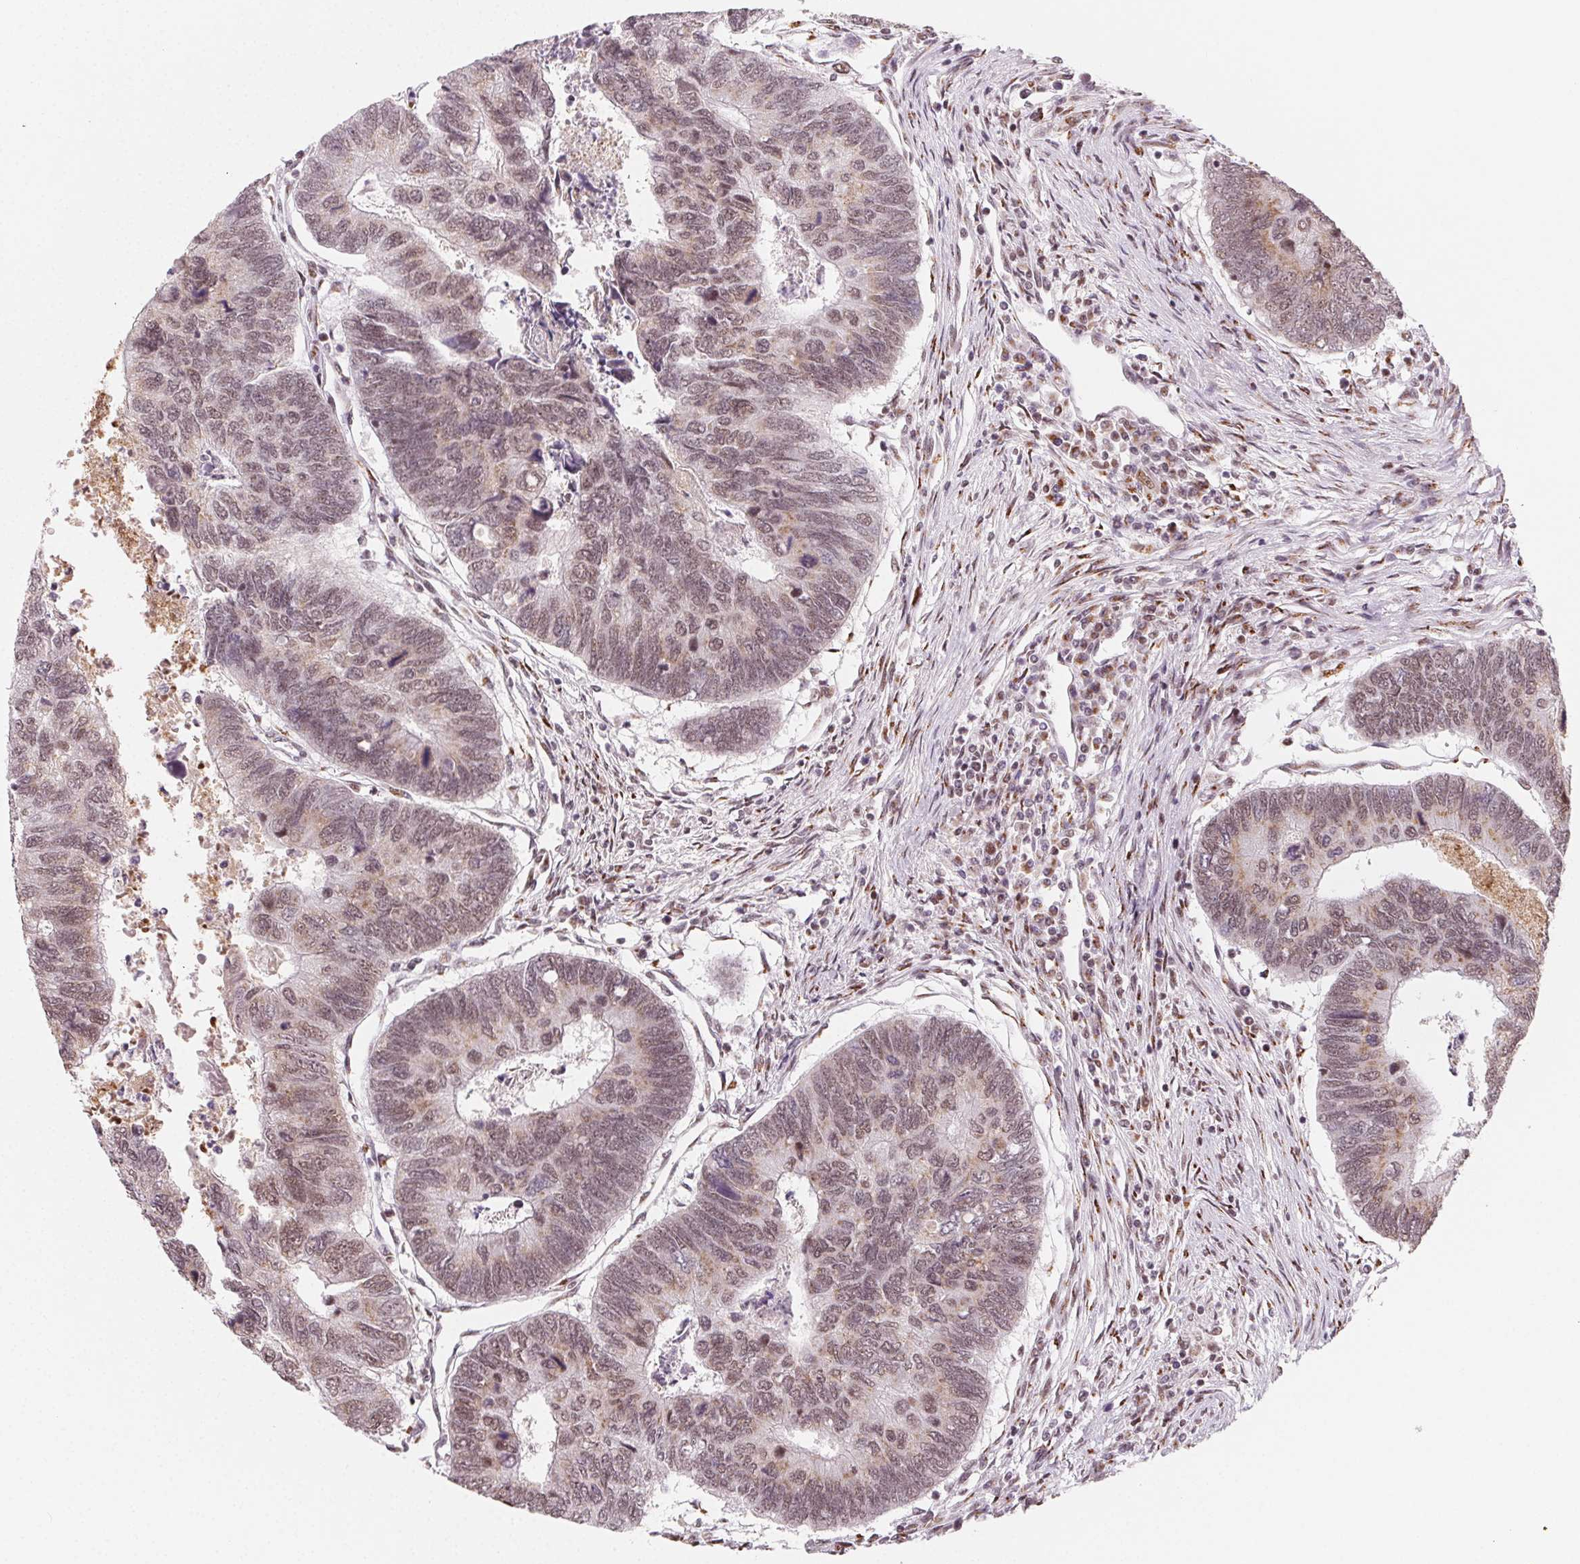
{"staining": {"intensity": "weak", "quantity": ">75%", "location": "cytoplasmic/membranous,nuclear"}, "tissue": "colorectal cancer", "cell_type": "Tumor cells", "image_type": "cancer", "snomed": [{"axis": "morphology", "description": "Adenocarcinoma, NOS"}, {"axis": "topography", "description": "Colon"}], "caption": "There is low levels of weak cytoplasmic/membranous and nuclear positivity in tumor cells of colorectal cancer, as demonstrated by immunohistochemical staining (brown color).", "gene": "TOPORS", "patient": {"sex": "female", "age": 67}}